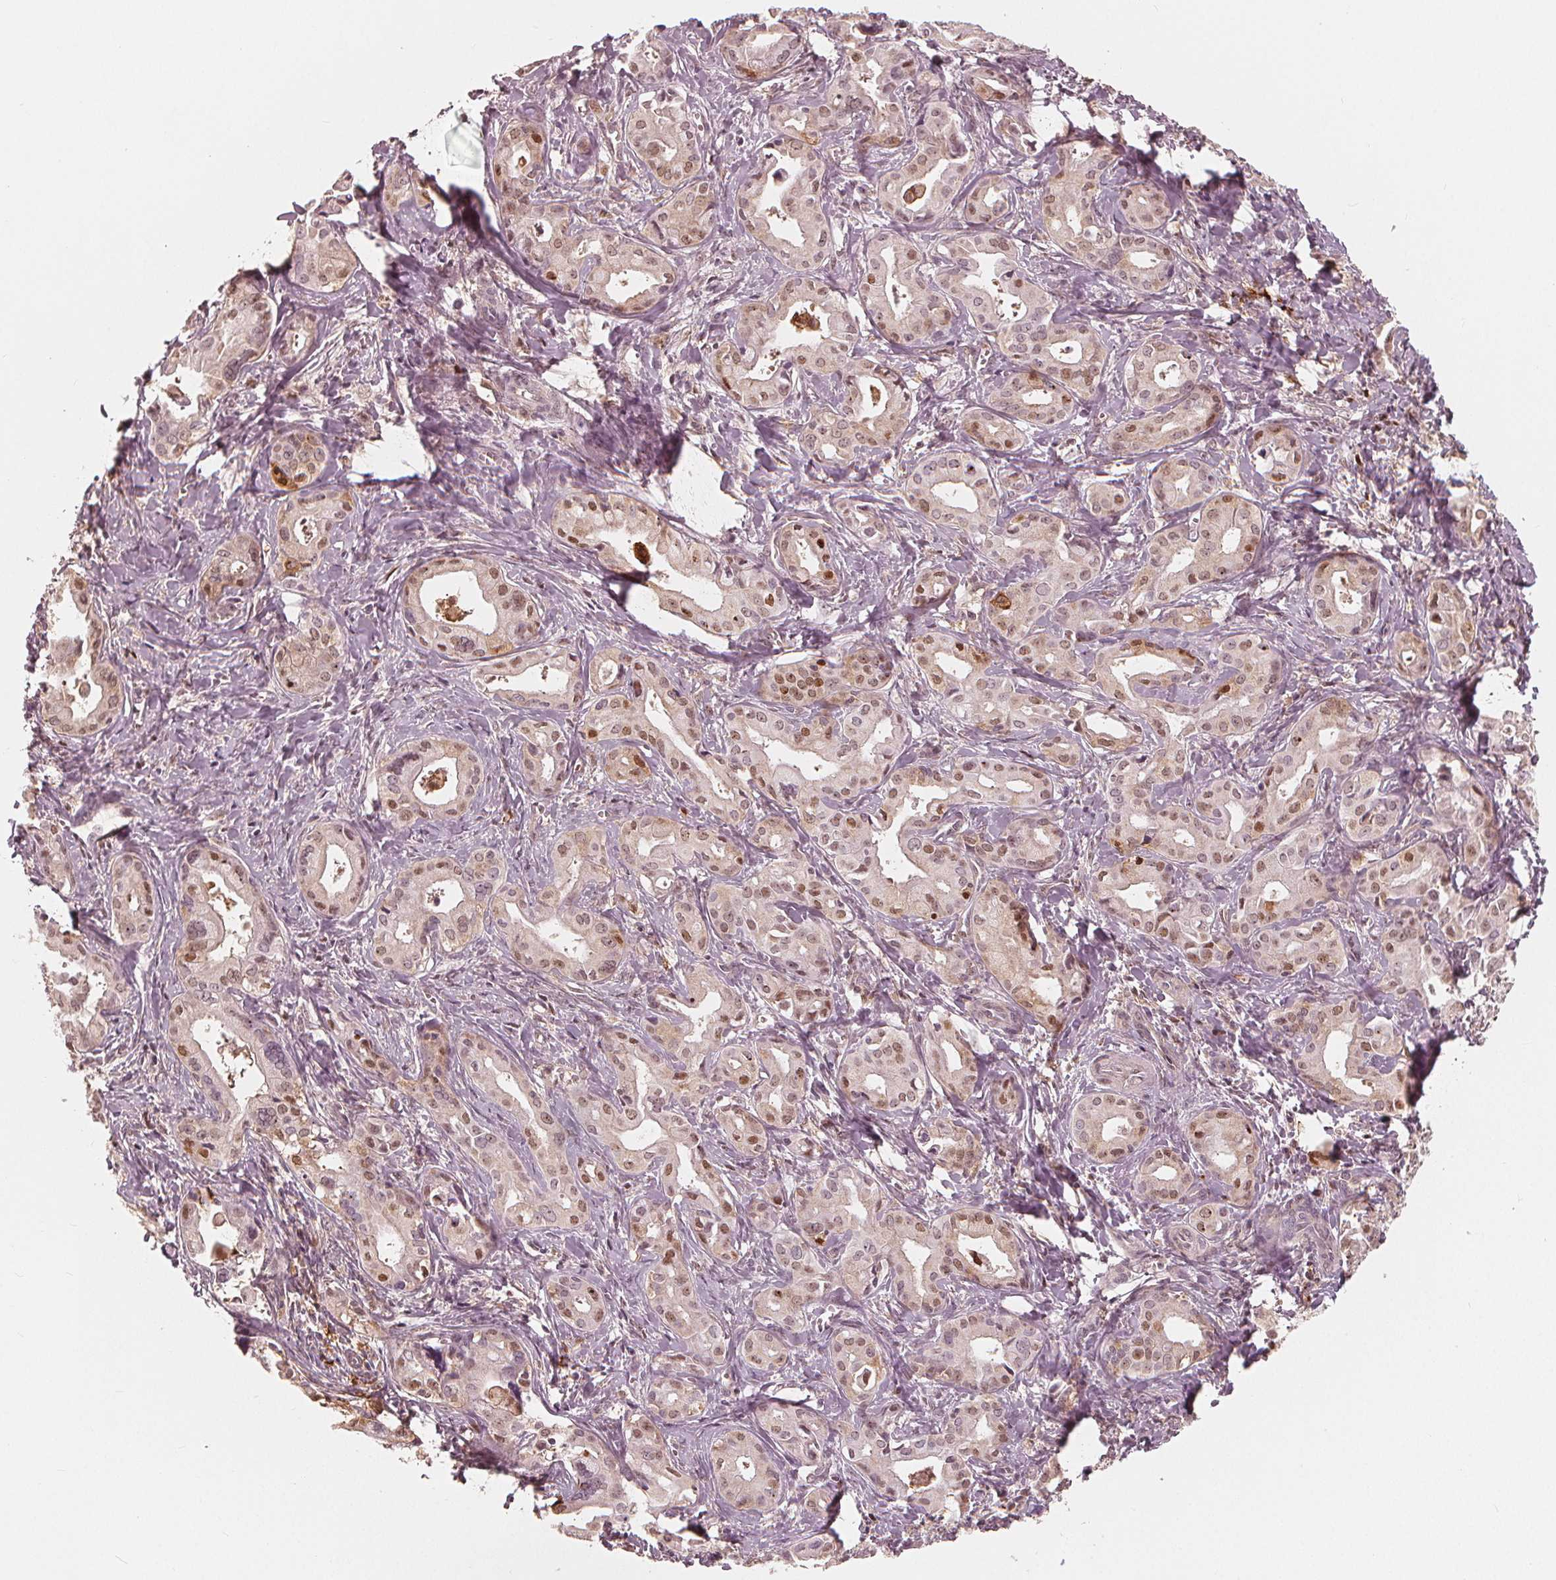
{"staining": {"intensity": "moderate", "quantity": "25%-75%", "location": "nuclear"}, "tissue": "liver cancer", "cell_type": "Tumor cells", "image_type": "cancer", "snomed": [{"axis": "morphology", "description": "Cholangiocarcinoma"}, {"axis": "topography", "description": "Liver"}], "caption": "This histopathology image displays liver cancer (cholangiocarcinoma) stained with IHC to label a protein in brown. The nuclear of tumor cells show moderate positivity for the protein. Nuclei are counter-stained blue.", "gene": "SQSTM1", "patient": {"sex": "female", "age": 65}}